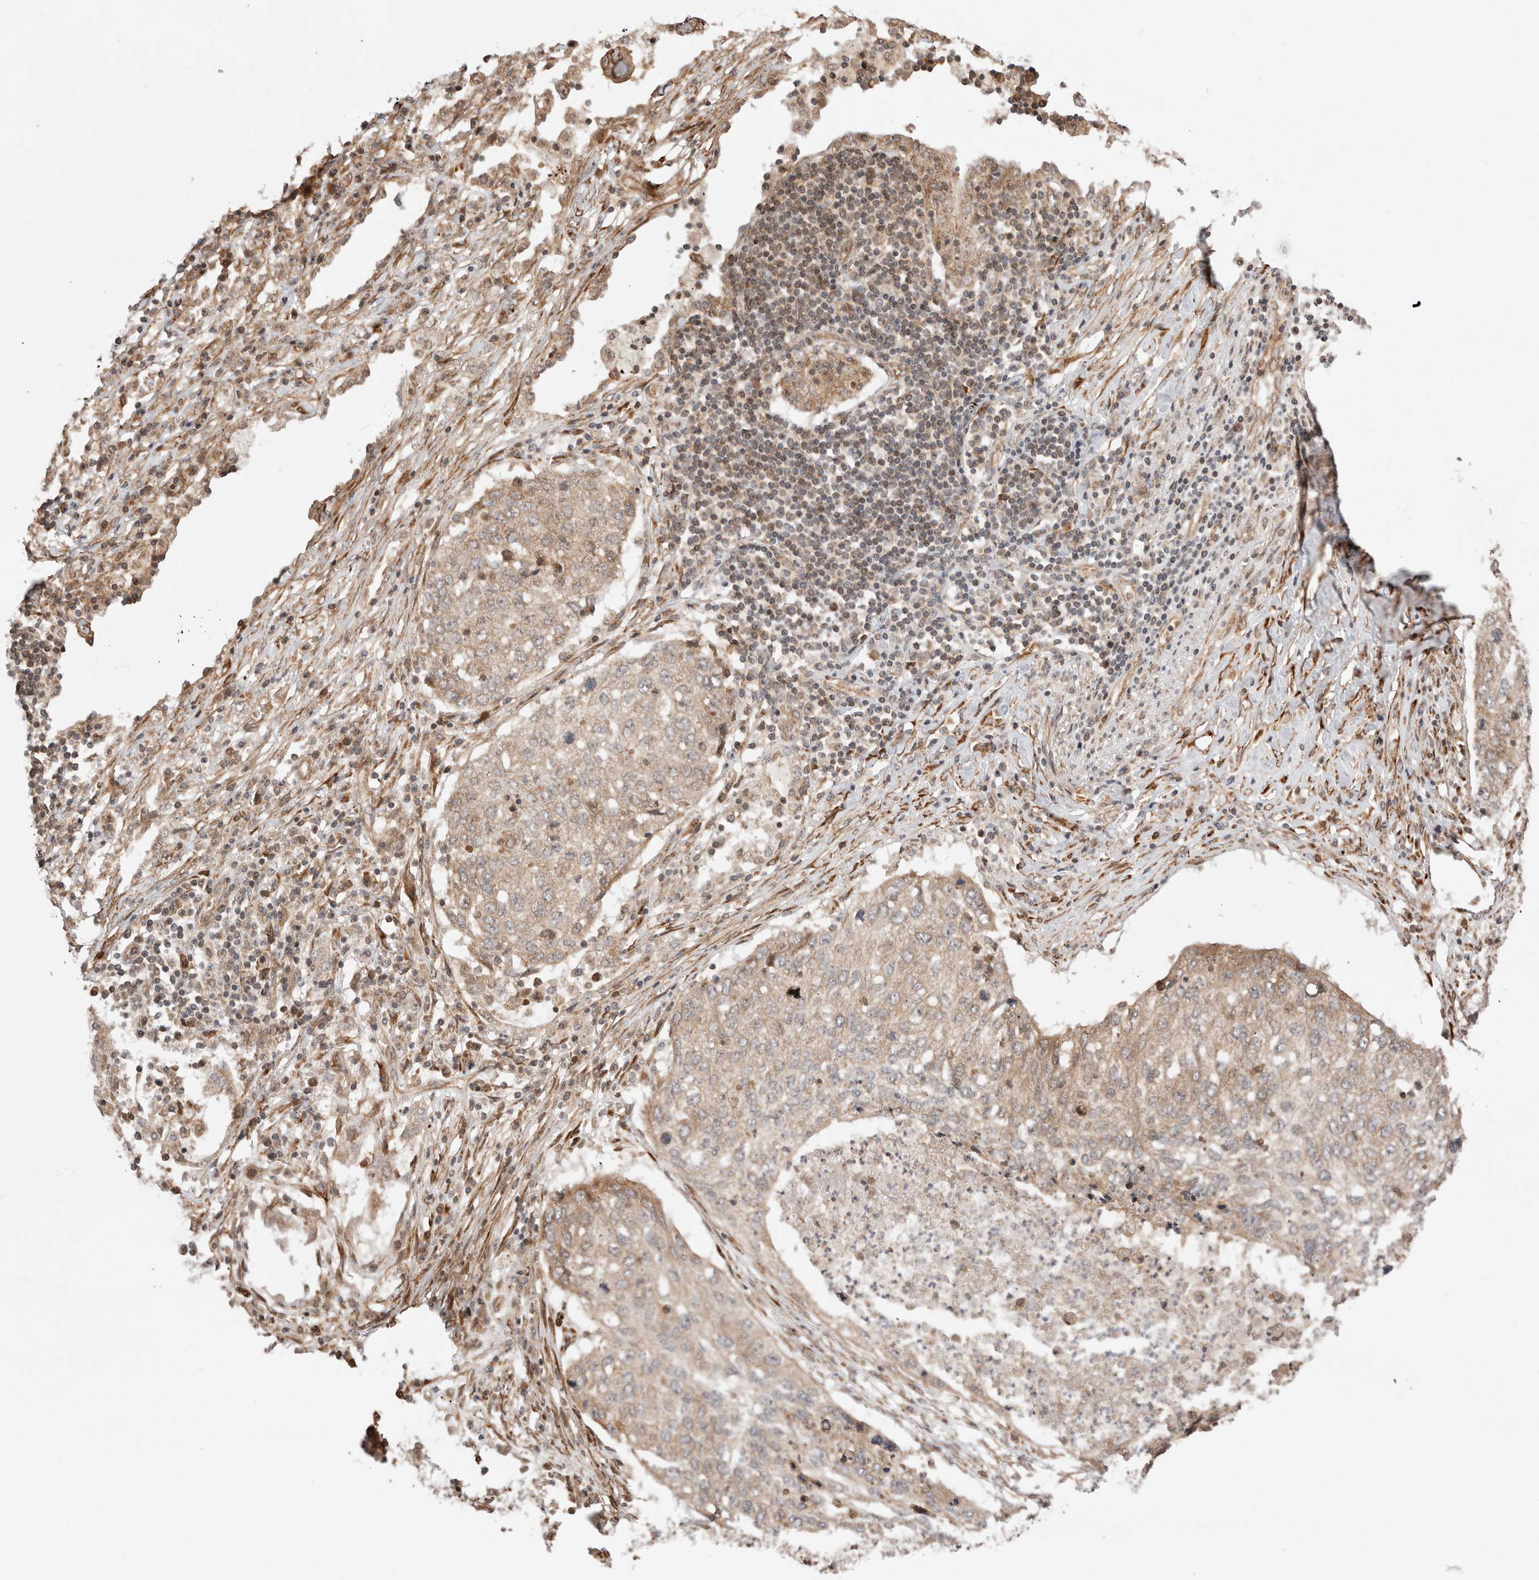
{"staining": {"intensity": "weak", "quantity": ">75%", "location": "cytoplasmic/membranous"}, "tissue": "lung cancer", "cell_type": "Tumor cells", "image_type": "cancer", "snomed": [{"axis": "morphology", "description": "Squamous cell carcinoma, NOS"}, {"axis": "topography", "description": "Lung"}], "caption": "This histopathology image displays immunohistochemistry staining of human lung cancer (squamous cell carcinoma), with low weak cytoplasmic/membranous staining in about >75% of tumor cells.", "gene": "ZNF649", "patient": {"sex": "female", "age": 63}}